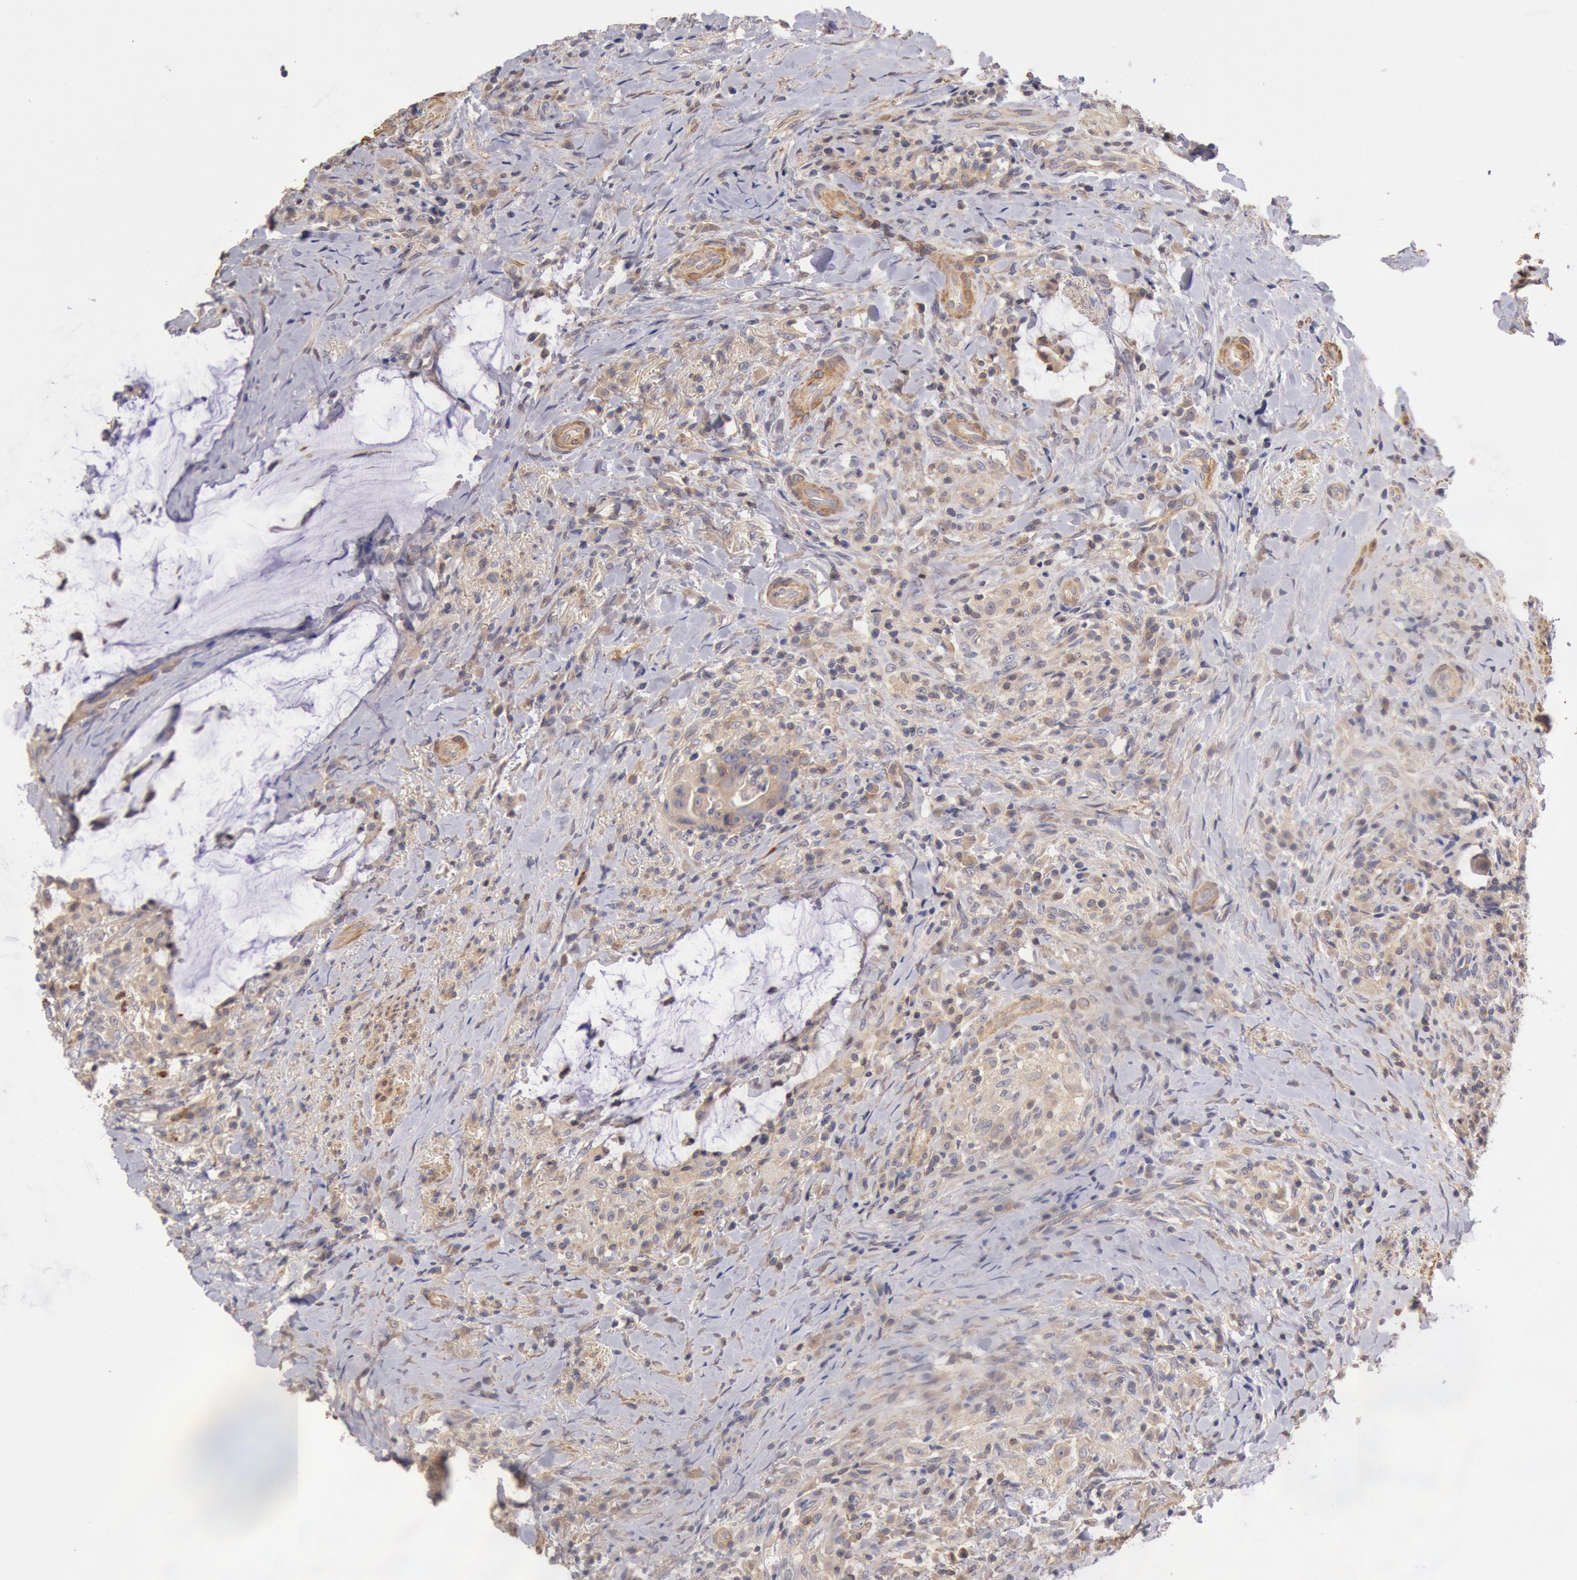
{"staining": {"intensity": "moderate", "quantity": ">75%", "location": "cytoplasmic/membranous"}, "tissue": "colorectal cancer", "cell_type": "Tumor cells", "image_type": "cancer", "snomed": [{"axis": "morphology", "description": "Adenocarcinoma, NOS"}, {"axis": "topography", "description": "Rectum"}], "caption": "DAB (3,3'-diaminobenzidine) immunohistochemical staining of human adenocarcinoma (colorectal) demonstrates moderate cytoplasmic/membranous protein expression in approximately >75% of tumor cells.", "gene": "TMED8", "patient": {"sex": "female", "age": 71}}